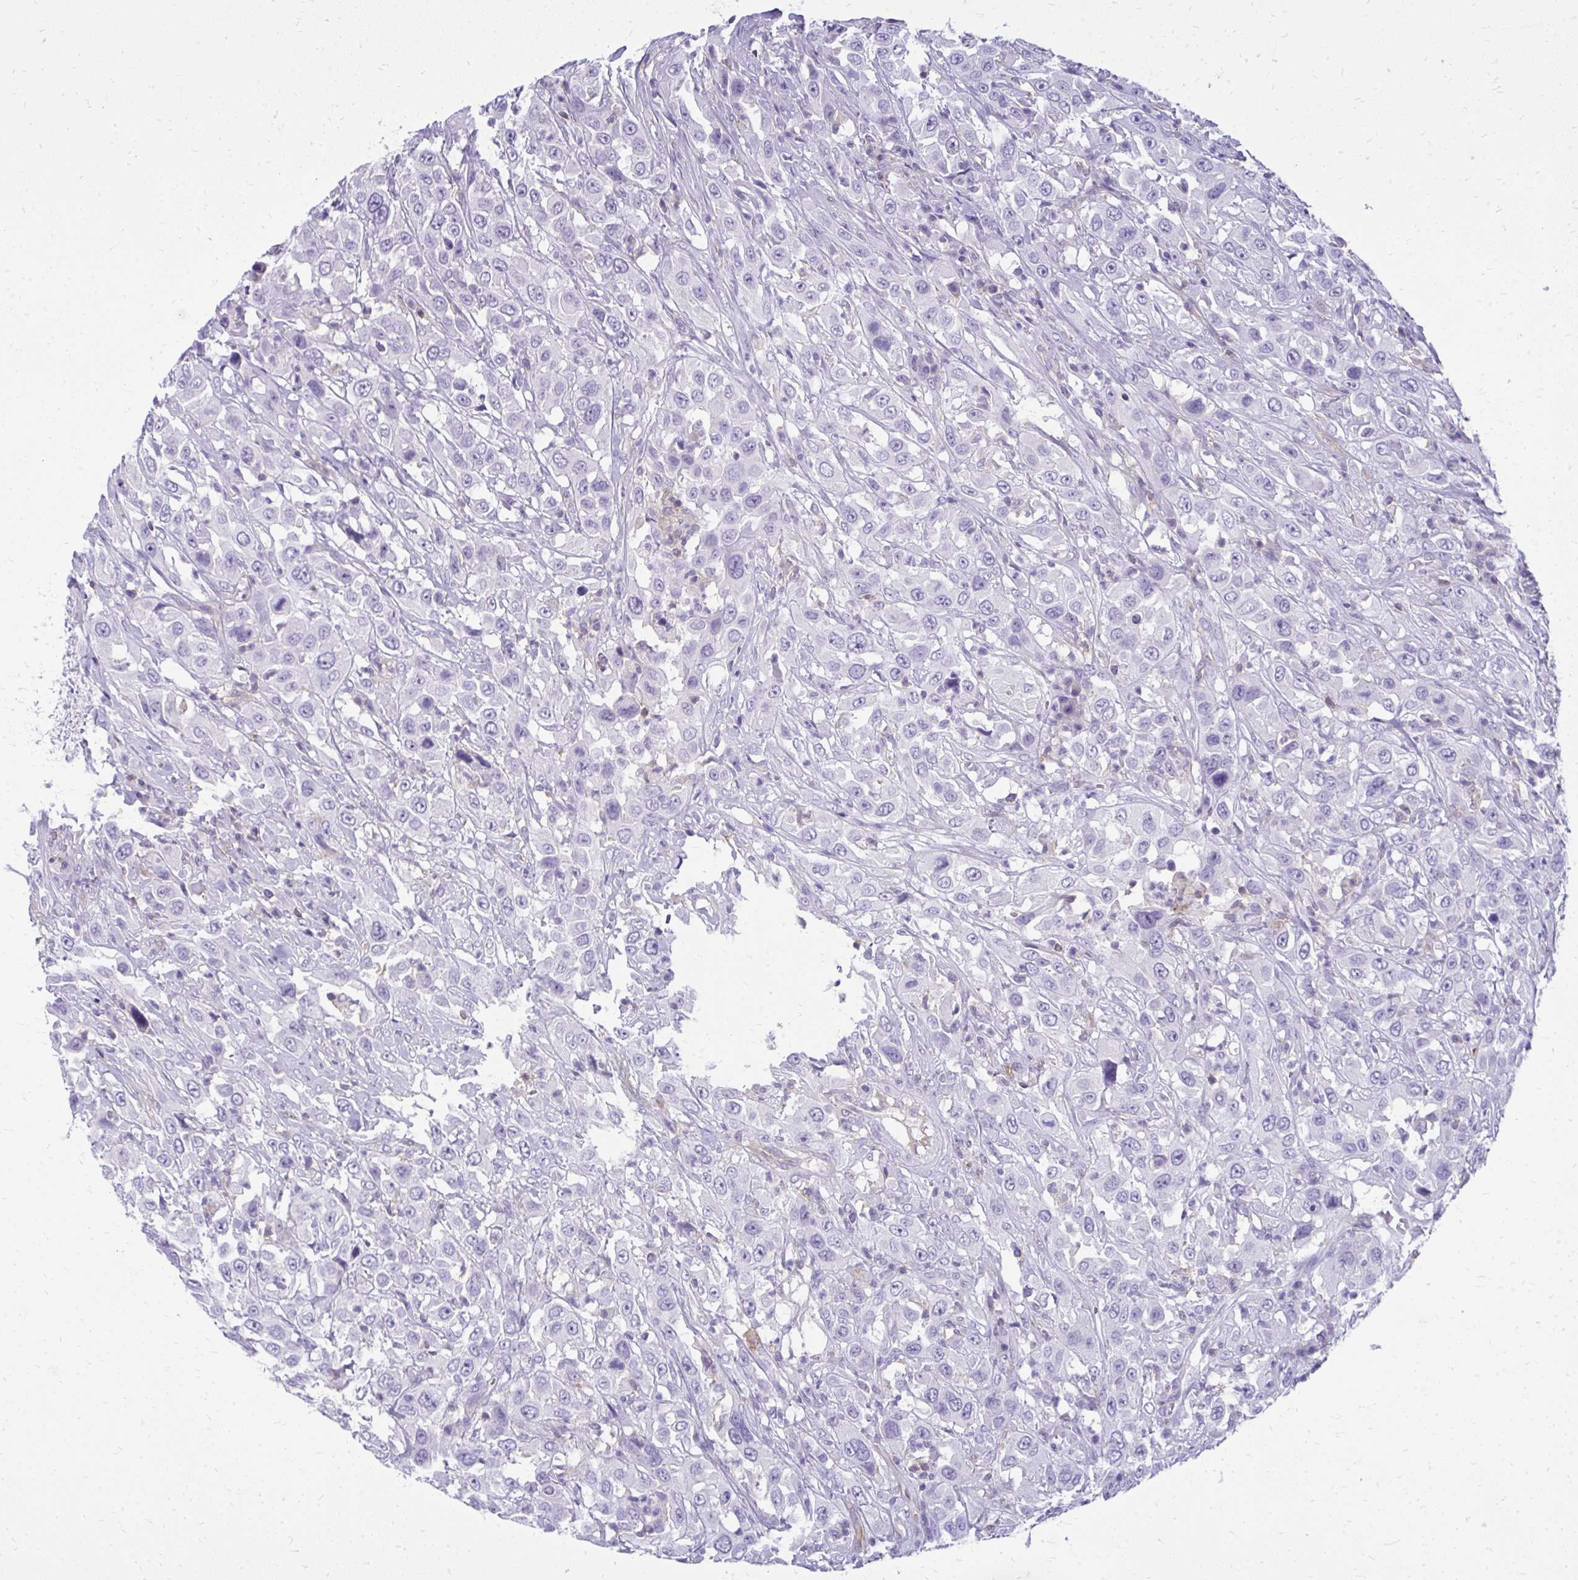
{"staining": {"intensity": "negative", "quantity": "none", "location": "none"}, "tissue": "urothelial cancer", "cell_type": "Tumor cells", "image_type": "cancer", "snomed": [{"axis": "morphology", "description": "Urothelial carcinoma, High grade"}, {"axis": "topography", "description": "Urinary bladder"}], "caption": "This is an immunohistochemistry micrograph of high-grade urothelial carcinoma. There is no staining in tumor cells.", "gene": "GPRIN3", "patient": {"sex": "male", "age": 61}}